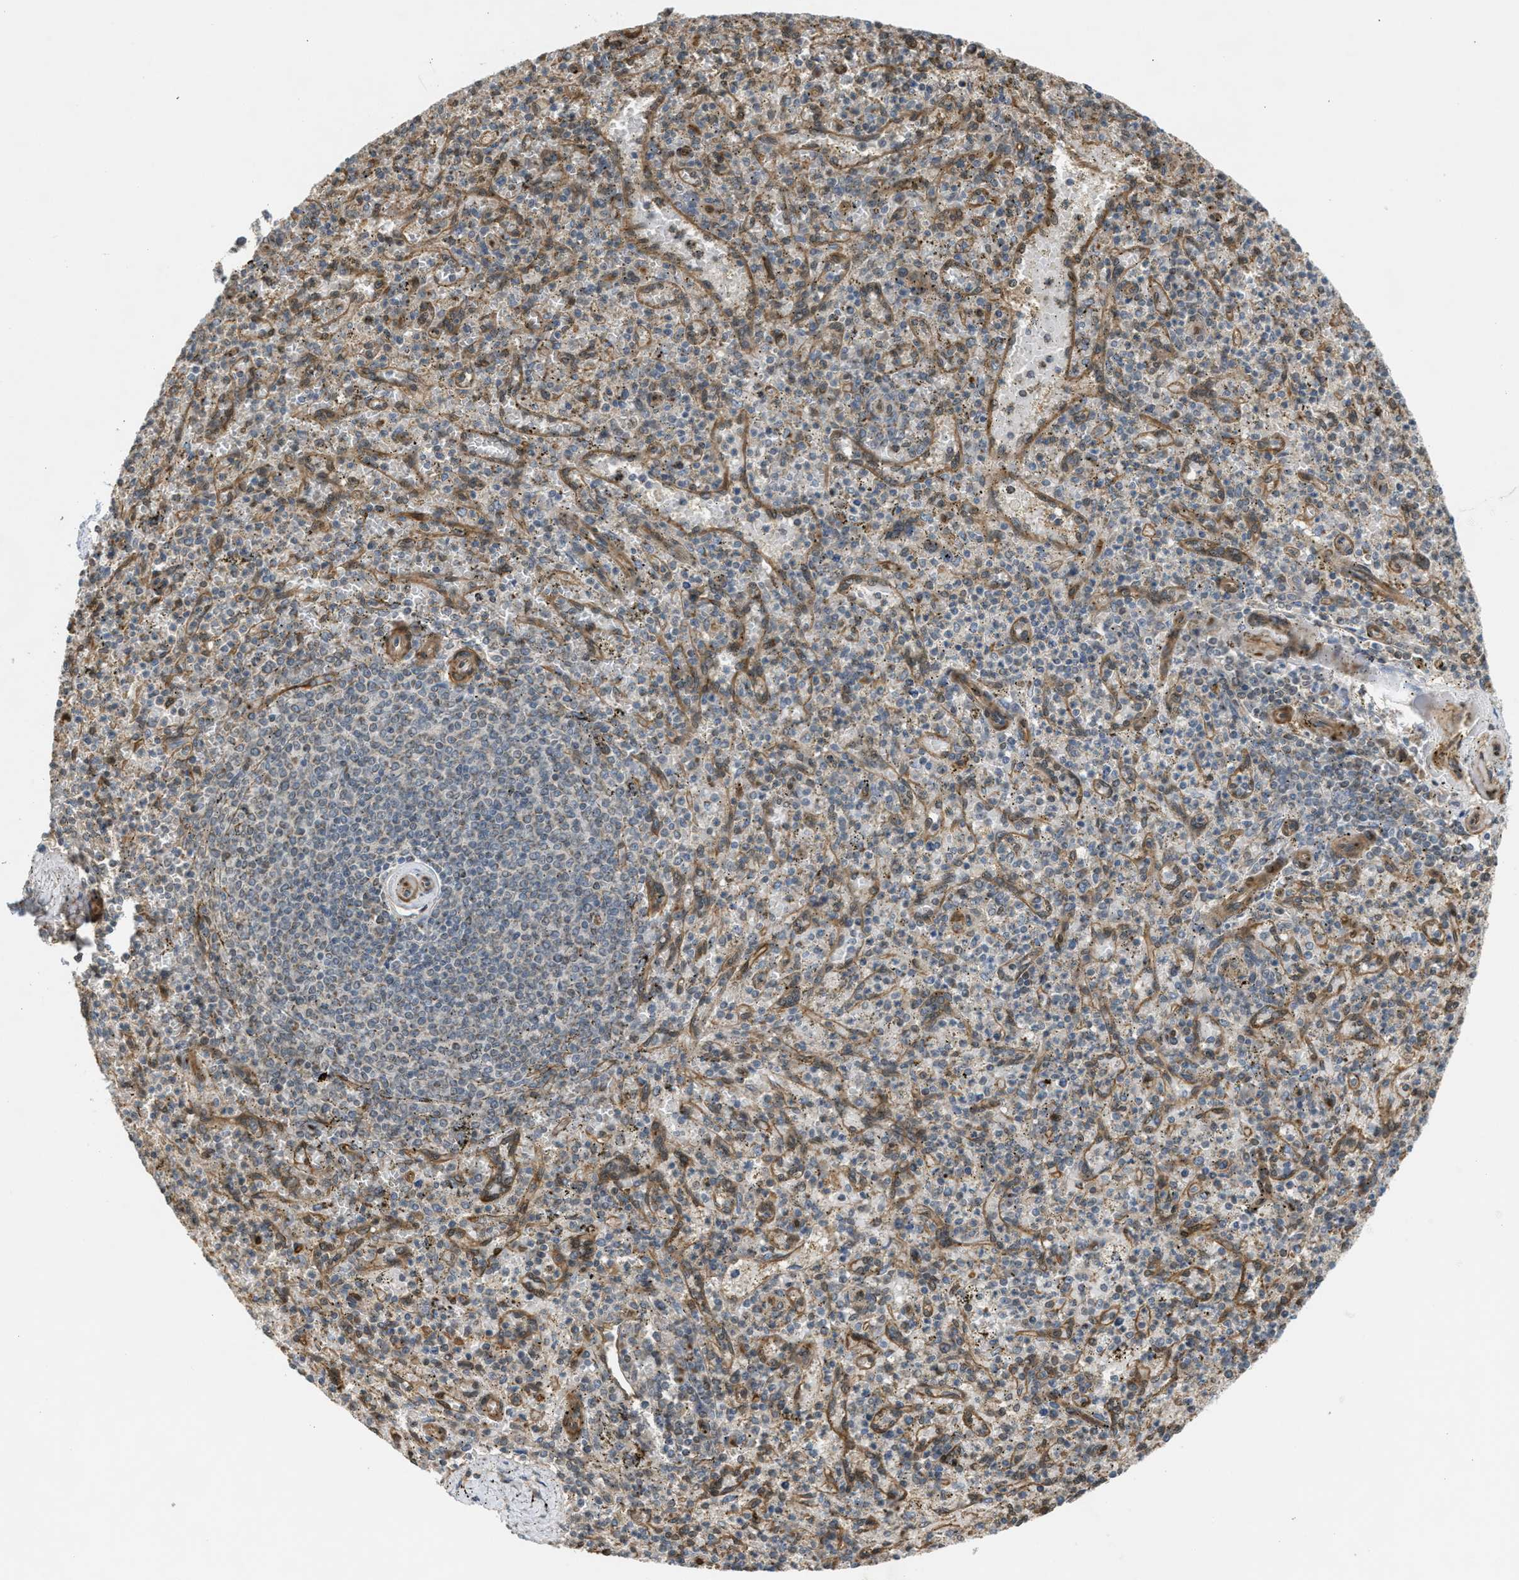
{"staining": {"intensity": "negative", "quantity": "none", "location": "none"}, "tissue": "spleen", "cell_type": "Cells in red pulp", "image_type": "normal", "snomed": [{"axis": "morphology", "description": "Normal tissue, NOS"}, {"axis": "topography", "description": "Spleen"}], "caption": "A high-resolution image shows IHC staining of benign spleen, which reveals no significant staining in cells in red pulp.", "gene": "BAG3", "patient": {"sex": "male", "age": 72}}